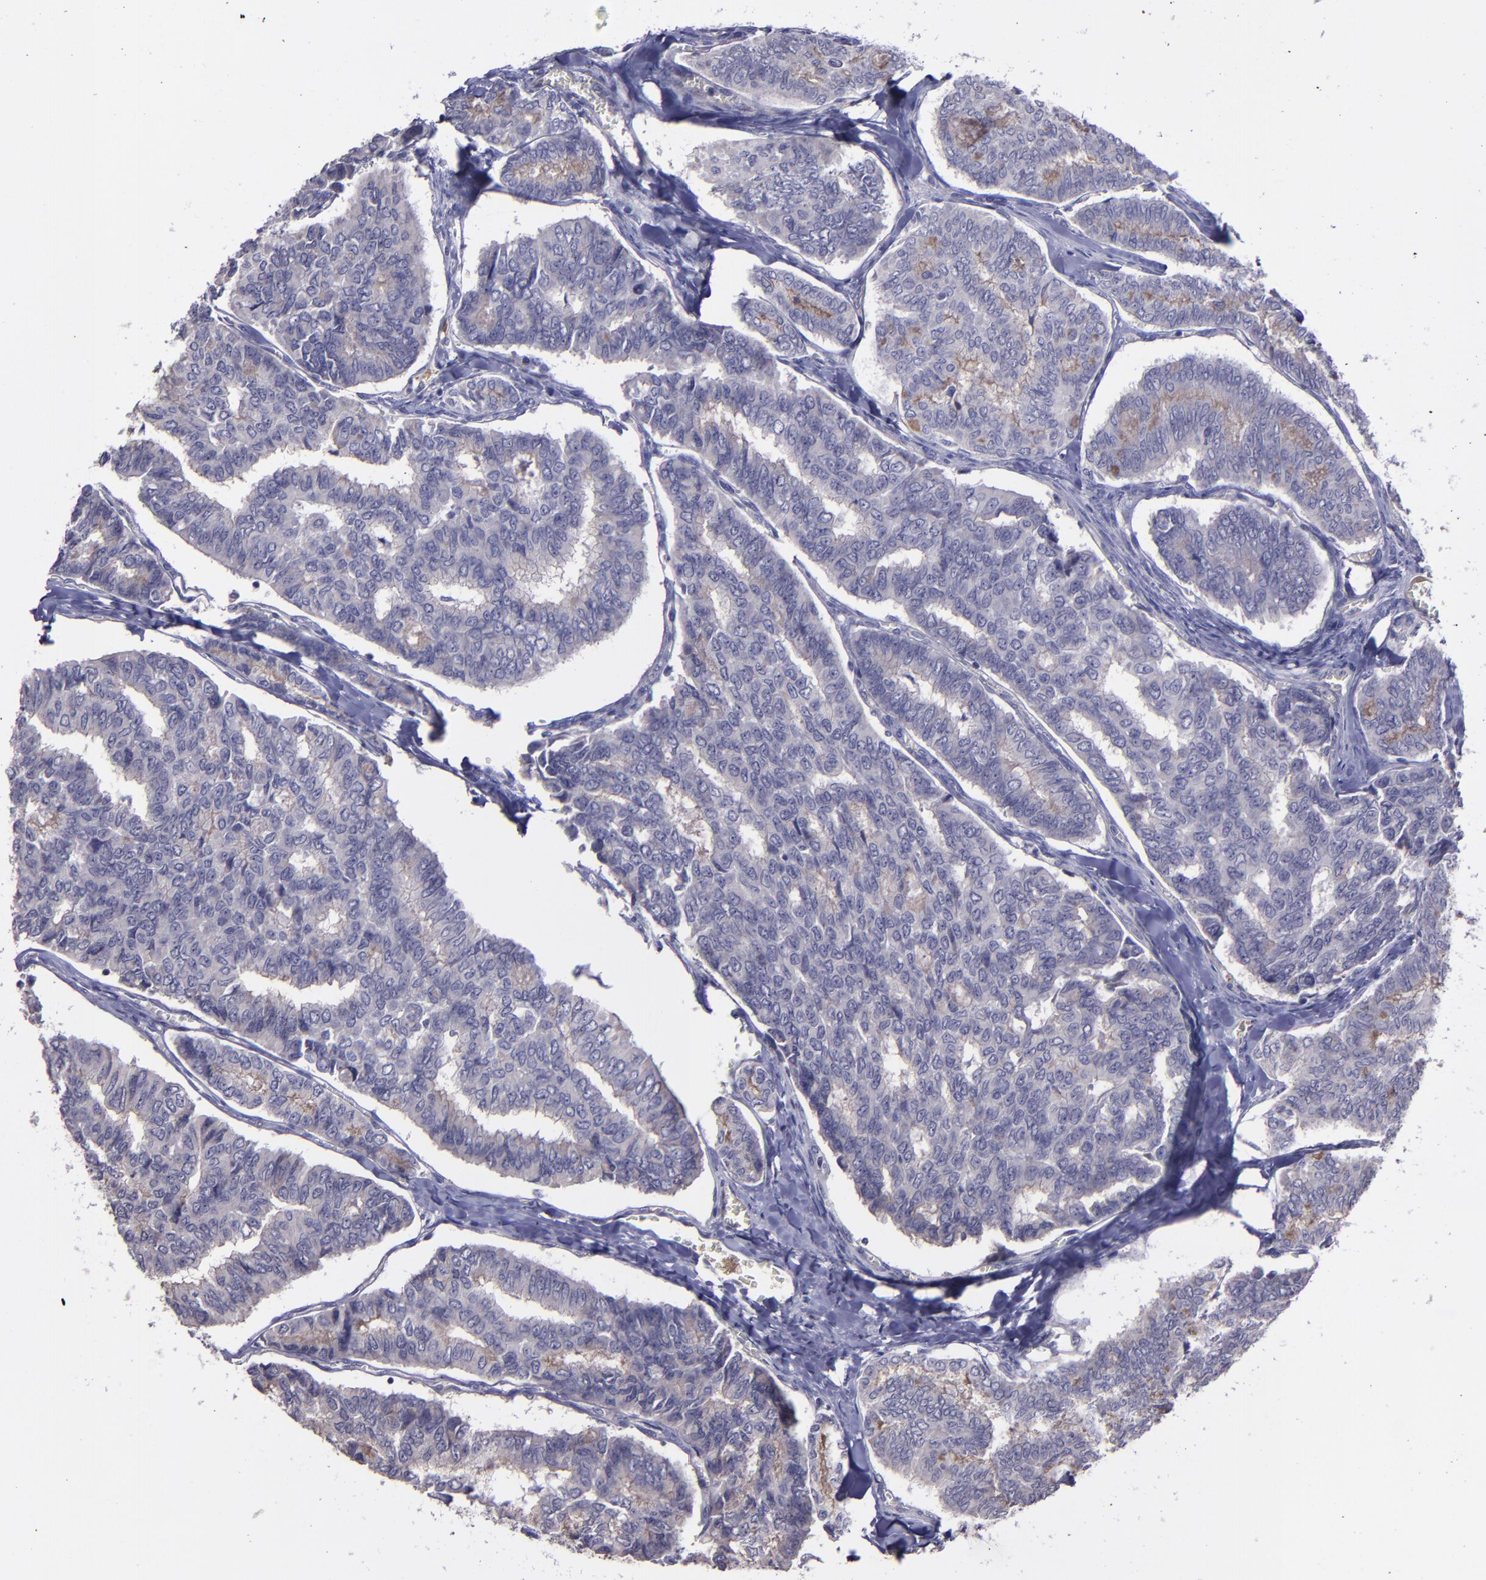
{"staining": {"intensity": "weak", "quantity": "<25%", "location": "cytoplasmic/membranous"}, "tissue": "thyroid cancer", "cell_type": "Tumor cells", "image_type": "cancer", "snomed": [{"axis": "morphology", "description": "Papillary adenocarcinoma, NOS"}, {"axis": "topography", "description": "Thyroid gland"}], "caption": "High power microscopy photomicrograph of an immunohistochemistry (IHC) micrograph of papillary adenocarcinoma (thyroid), revealing no significant positivity in tumor cells.", "gene": "MASP1", "patient": {"sex": "female", "age": 35}}